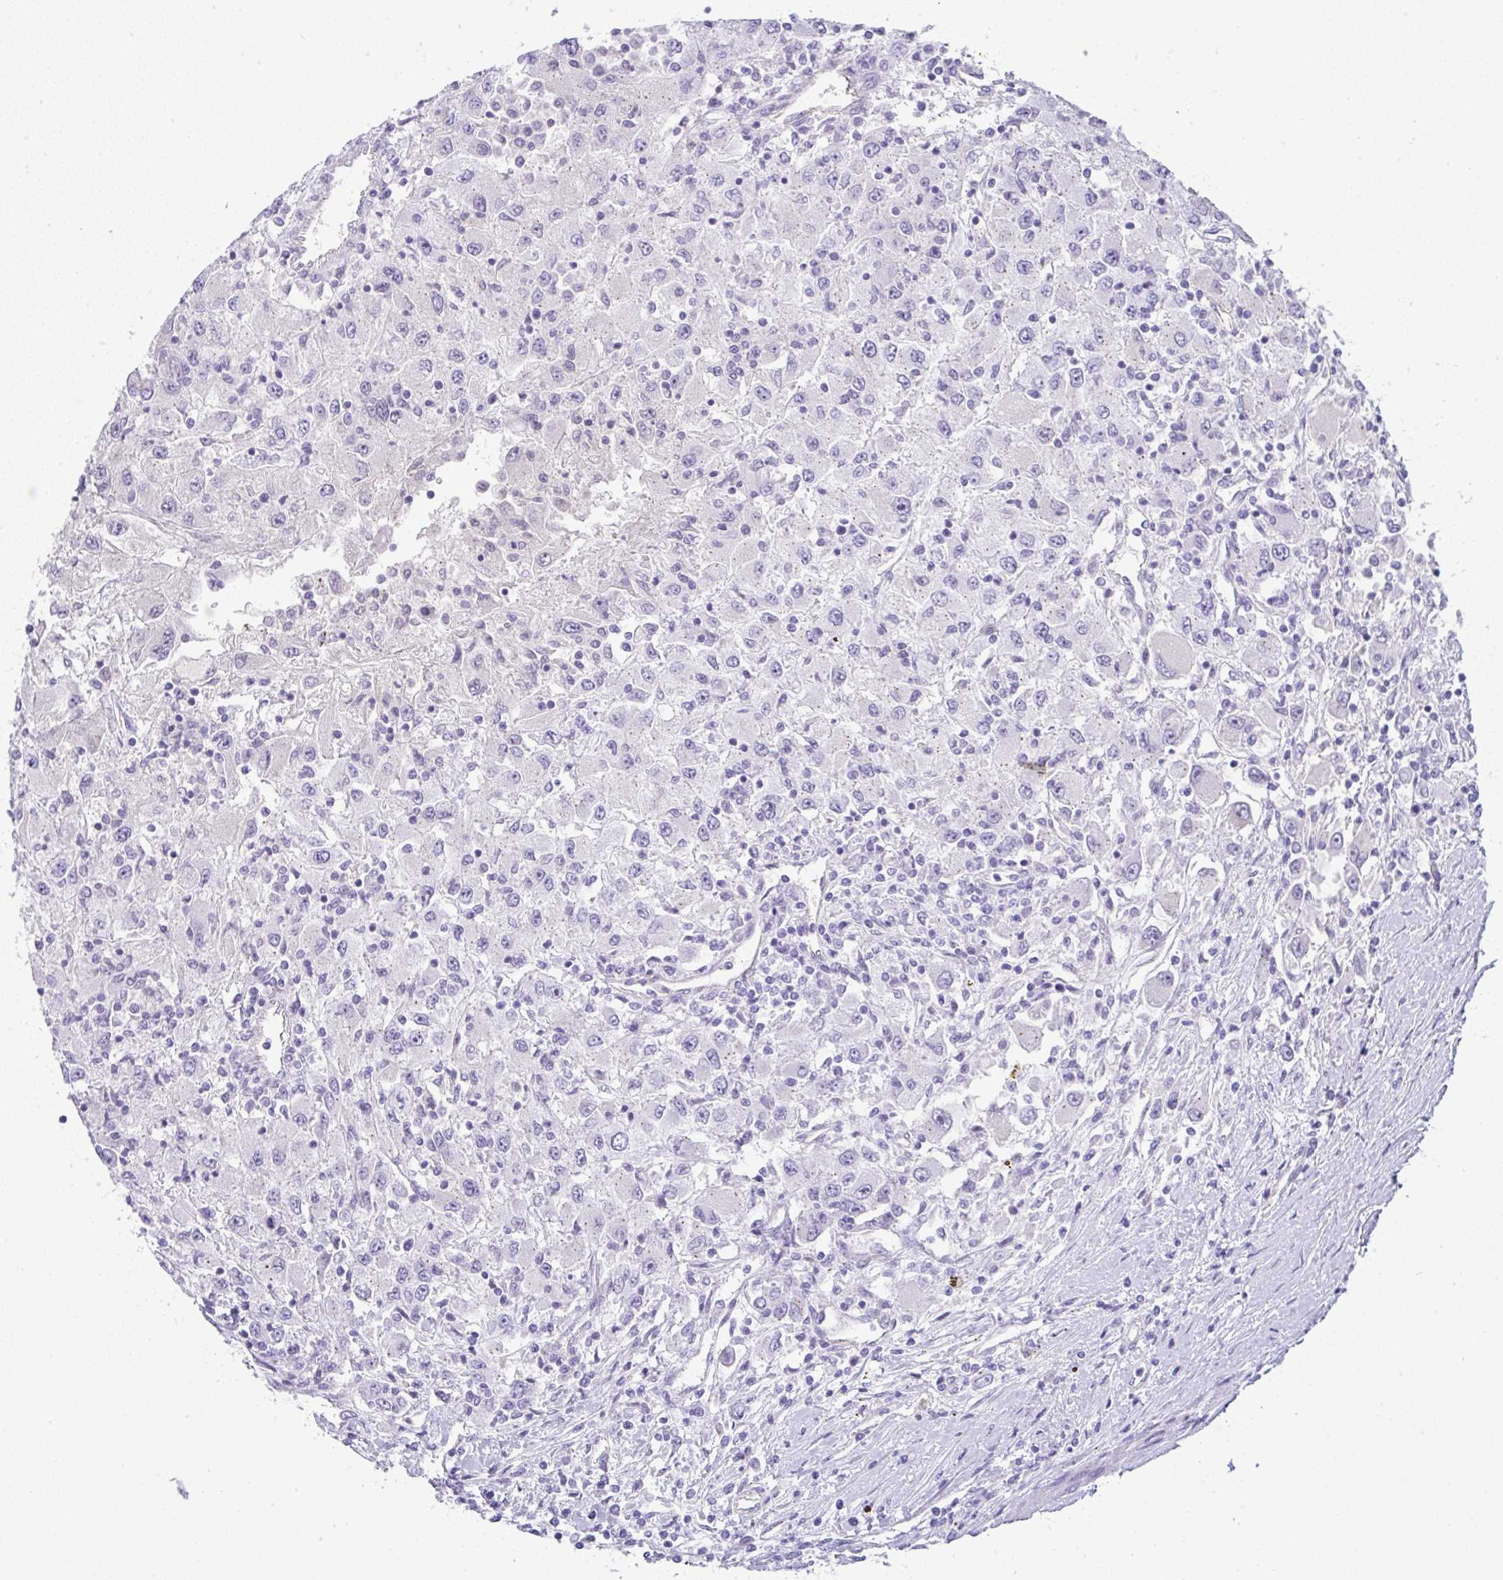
{"staining": {"intensity": "negative", "quantity": "none", "location": "none"}, "tissue": "renal cancer", "cell_type": "Tumor cells", "image_type": "cancer", "snomed": [{"axis": "morphology", "description": "Adenocarcinoma, NOS"}, {"axis": "topography", "description": "Kidney"}], "caption": "The image demonstrates no staining of tumor cells in renal cancer.", "gene": "FAM177A1", "patient": {"sex": "female", "age": 67}}